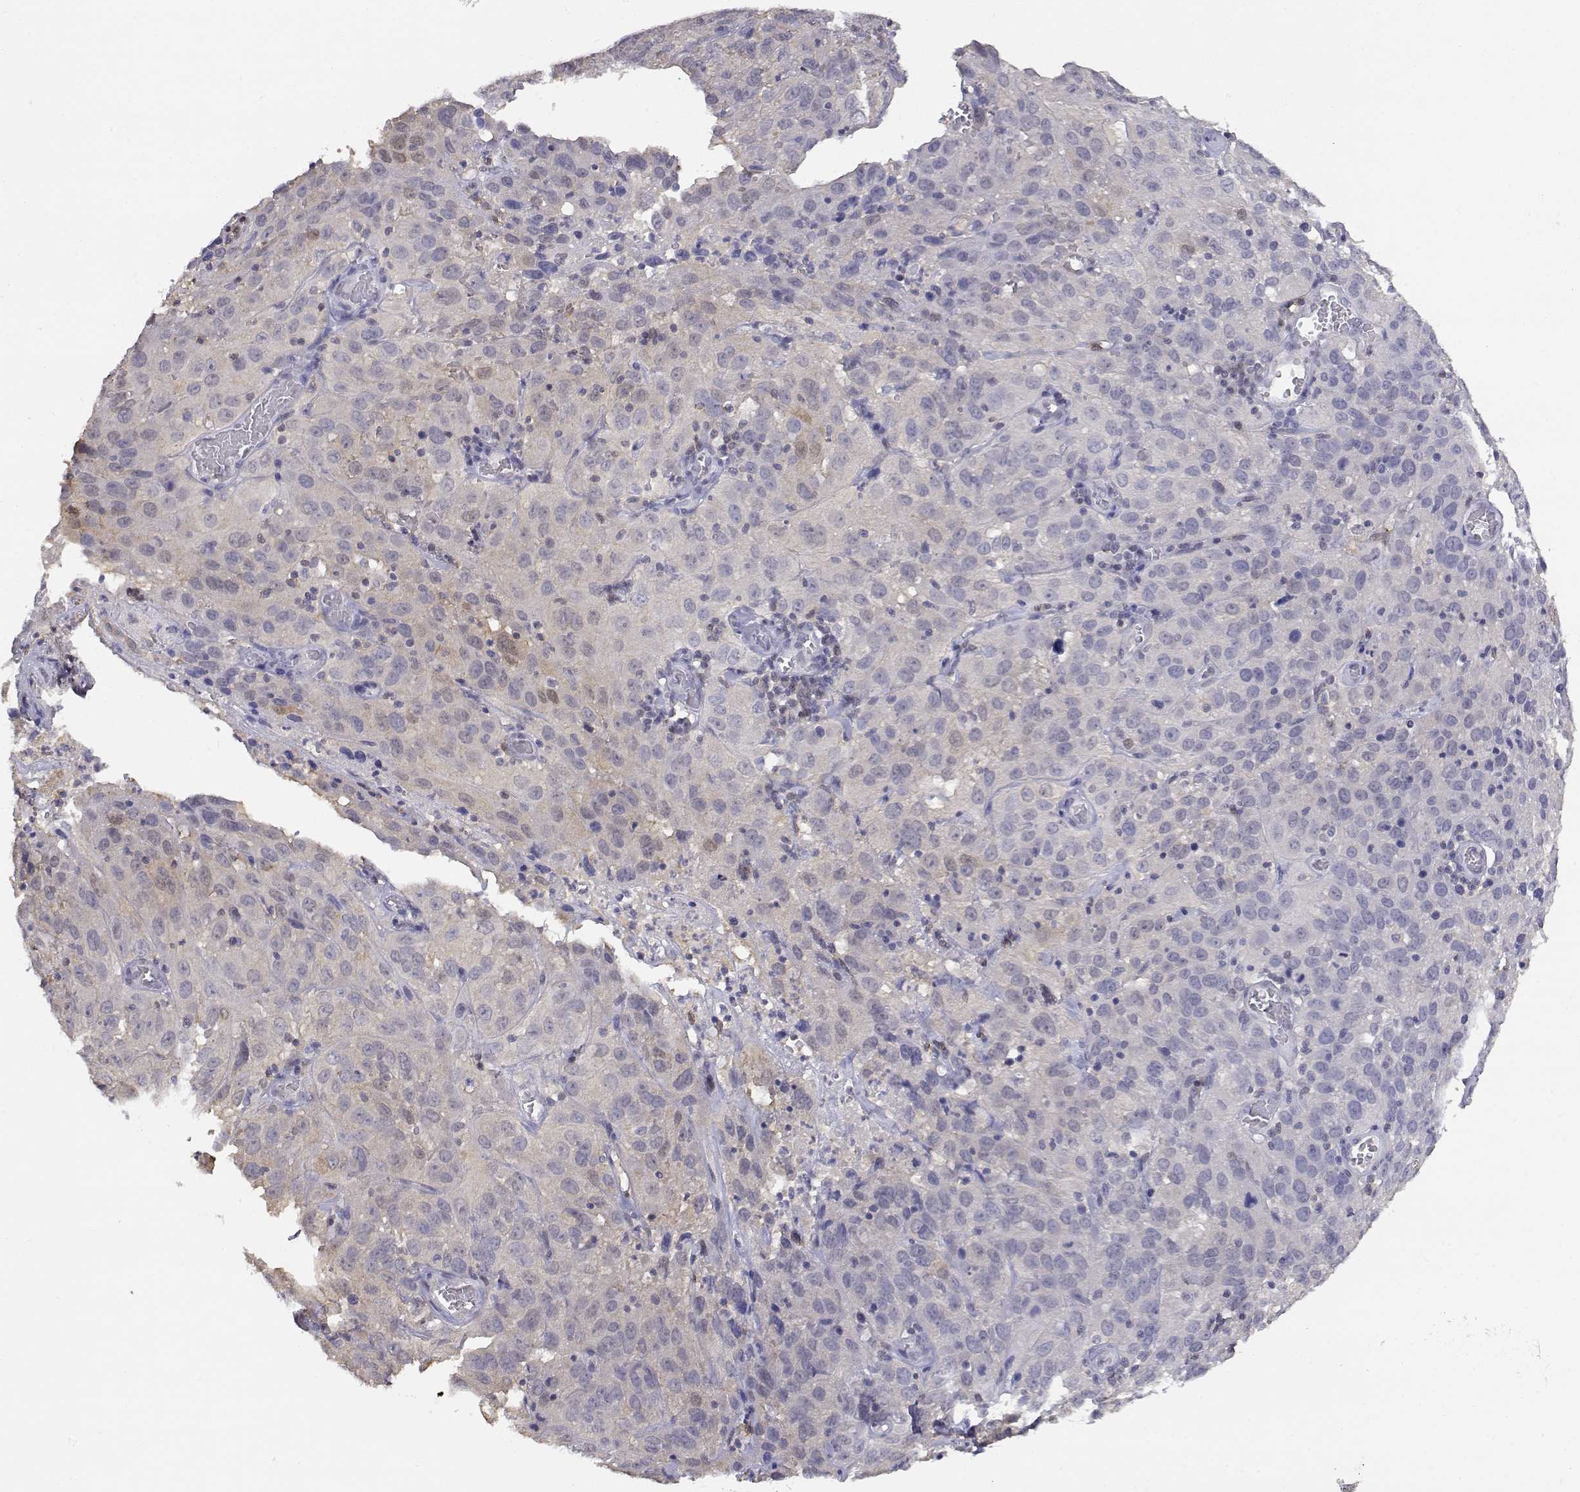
{"staining": {"intensity": "weak", "quantity": "<25%", "location": "cytoplasmic/membranous"}, "tissue": "cervical cancer", "cell_type": "Tumor cells", "image_type": "cancer", "snomed": [{"axis": "morphology", "description": "Squamous cell carcinoma, NOS"}, {"axis": "topography", "description": "Cervix"}], "caption": "Tumor cells show no significant expression in cervical squamous cell carcinoma.", "gene": "ADA", "patient": {"sex": "female", "age": 32}}